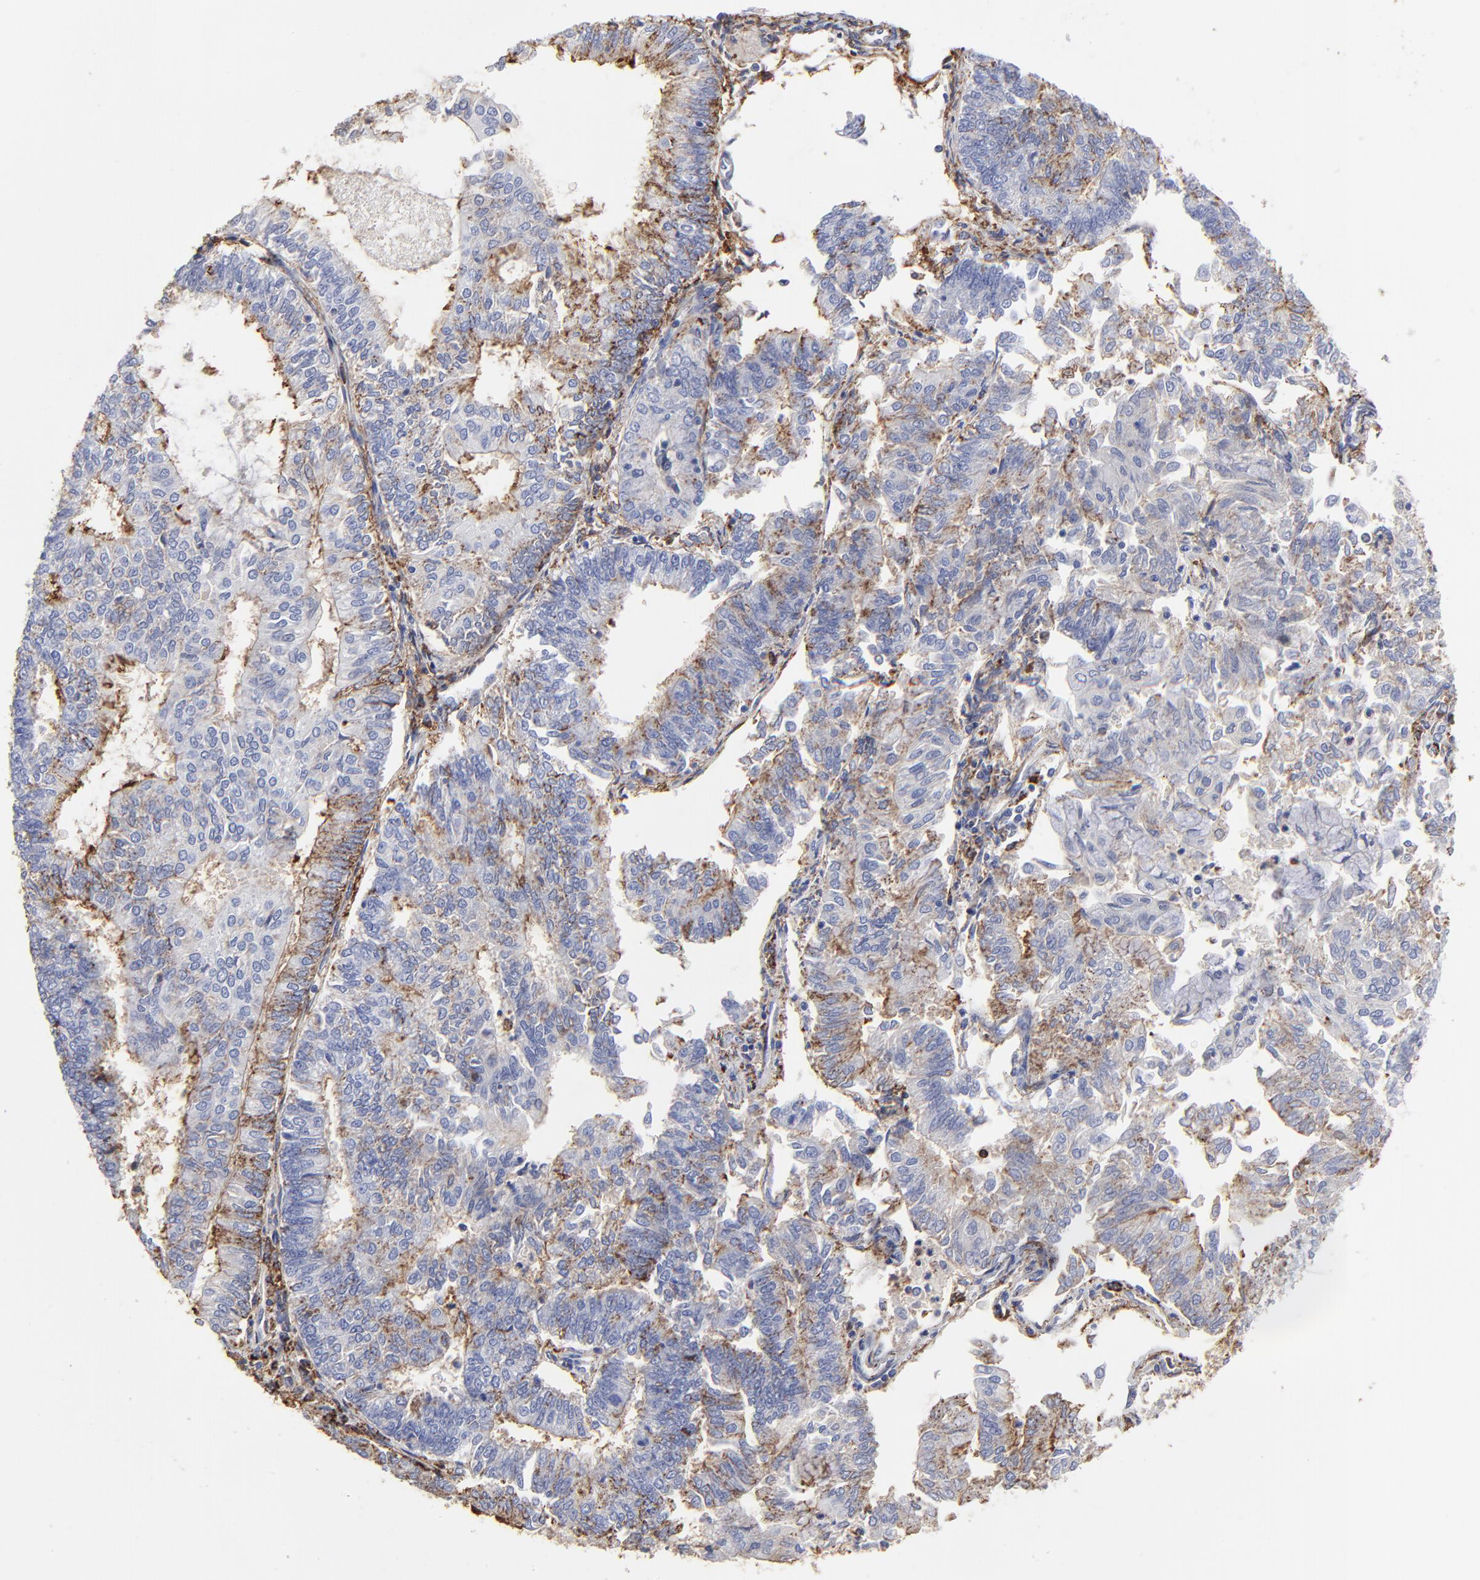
{"staining": {"intensity": "negative", "quantity": "none", "location": "none"}, "tissue": "endometrial cancer", "cell_type": "Tumor cells", "image_type": "cancer", "snomed": [{"axis": "morphology", "description": "Adenocarcinoma, NOS"}, {"axis": "topography", "description": "Endometrium"}], "caption": "Human endometrial cancer (adenocarcinoma) stained for a protein using IHC demonstrates no staining in tumor cells.", "gene": "ANXA6", "patient": {"sex": "female", "age": 59}}